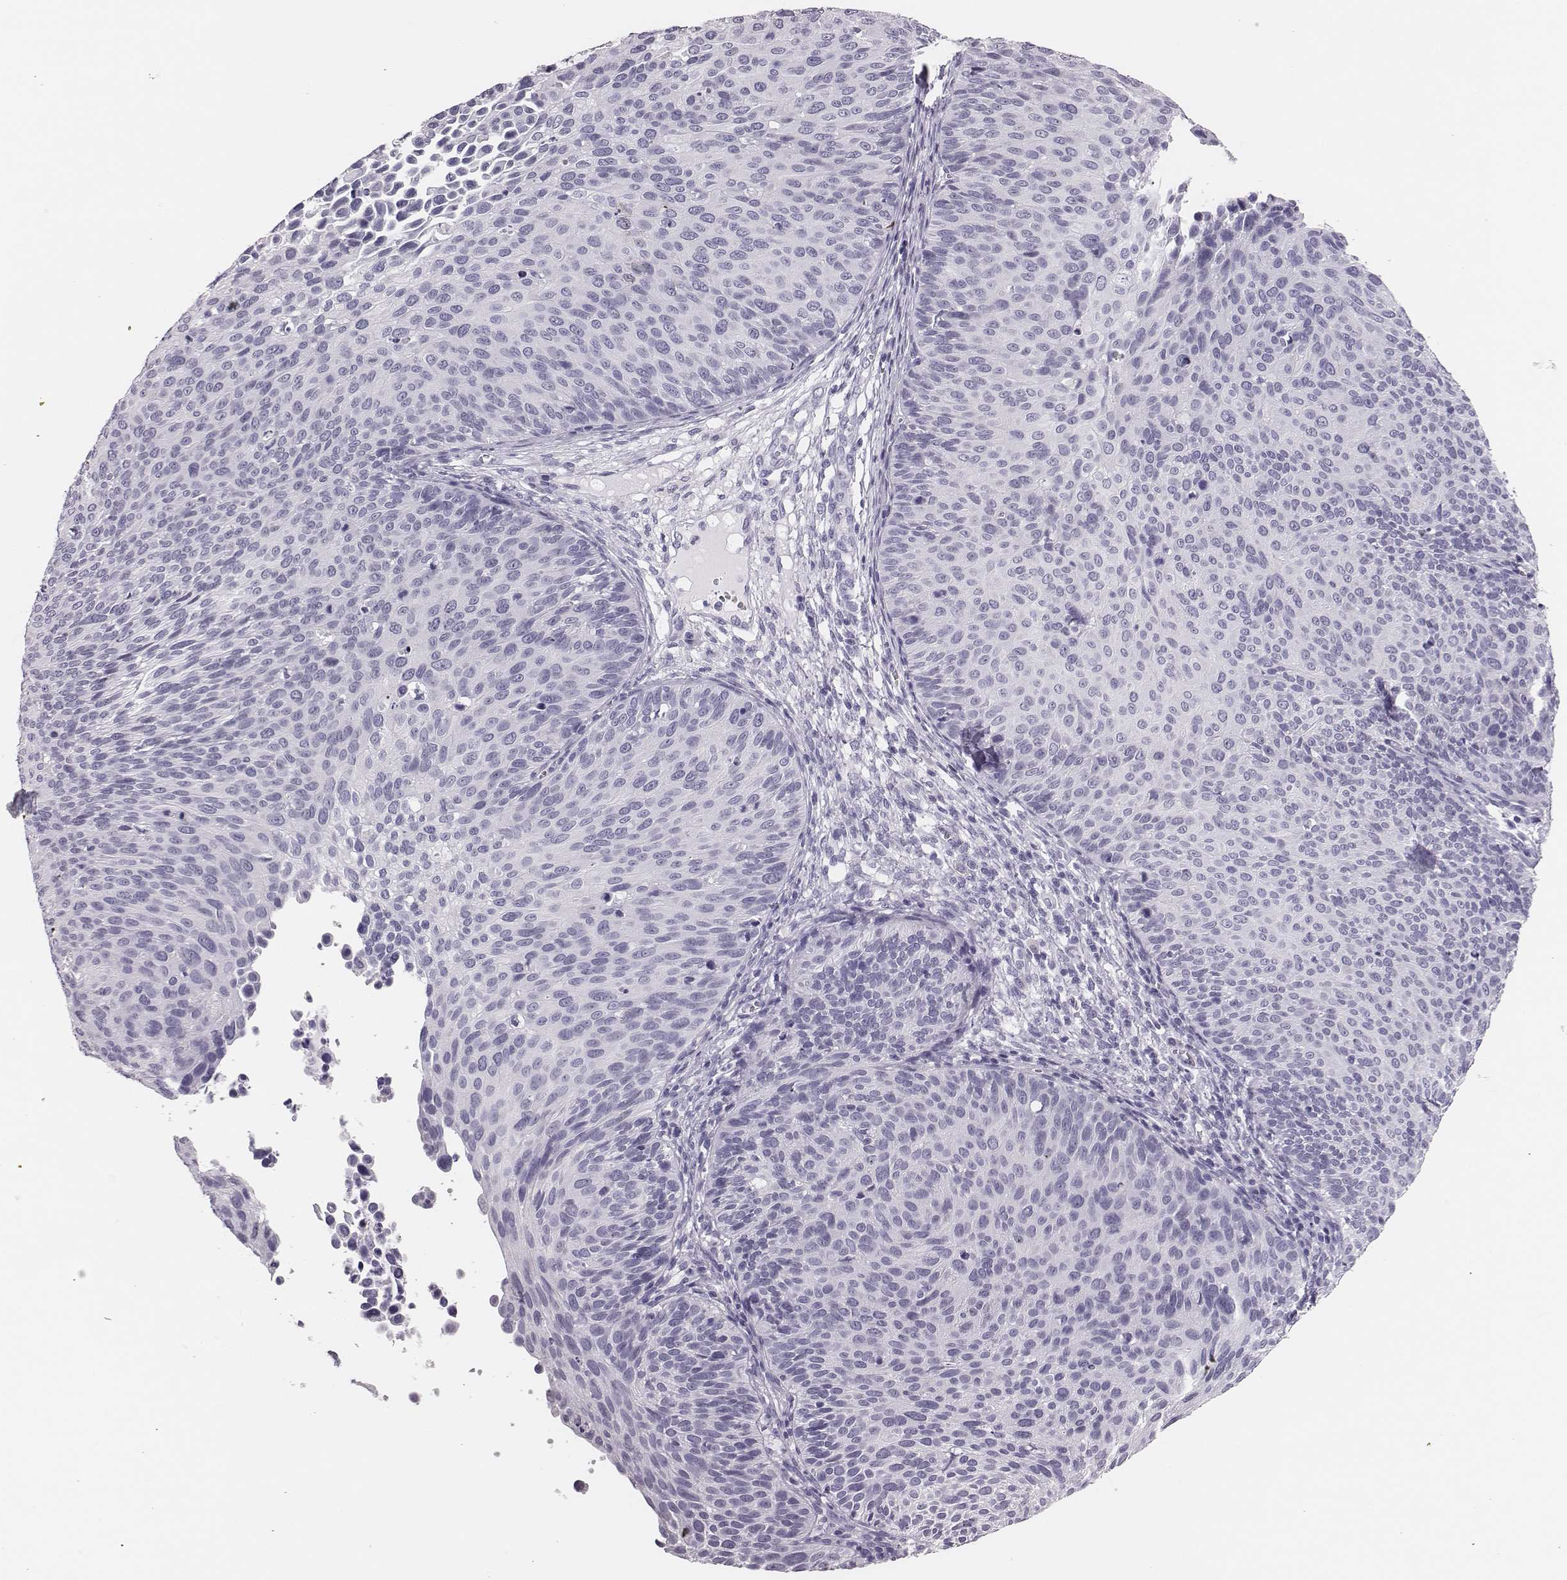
{"staining": {"intensity": "negative", "quantity": "none", "location": "none"}, "tissue": "cervical cancer", "cell_type": "Tumor cells", "image_type": "cancer", "snomed": [{"axis": "morphology", "description": "Squamous cell carcinoma, NOS"}, {"axis": "topography", "description": "Cervix"}], "caption": "Tumor cells are negative for brown protein staining in cervical cancer (squamous cell carcinoma).", "gene": "H1-6", "patient": {"sex": "female", "age": 36}}